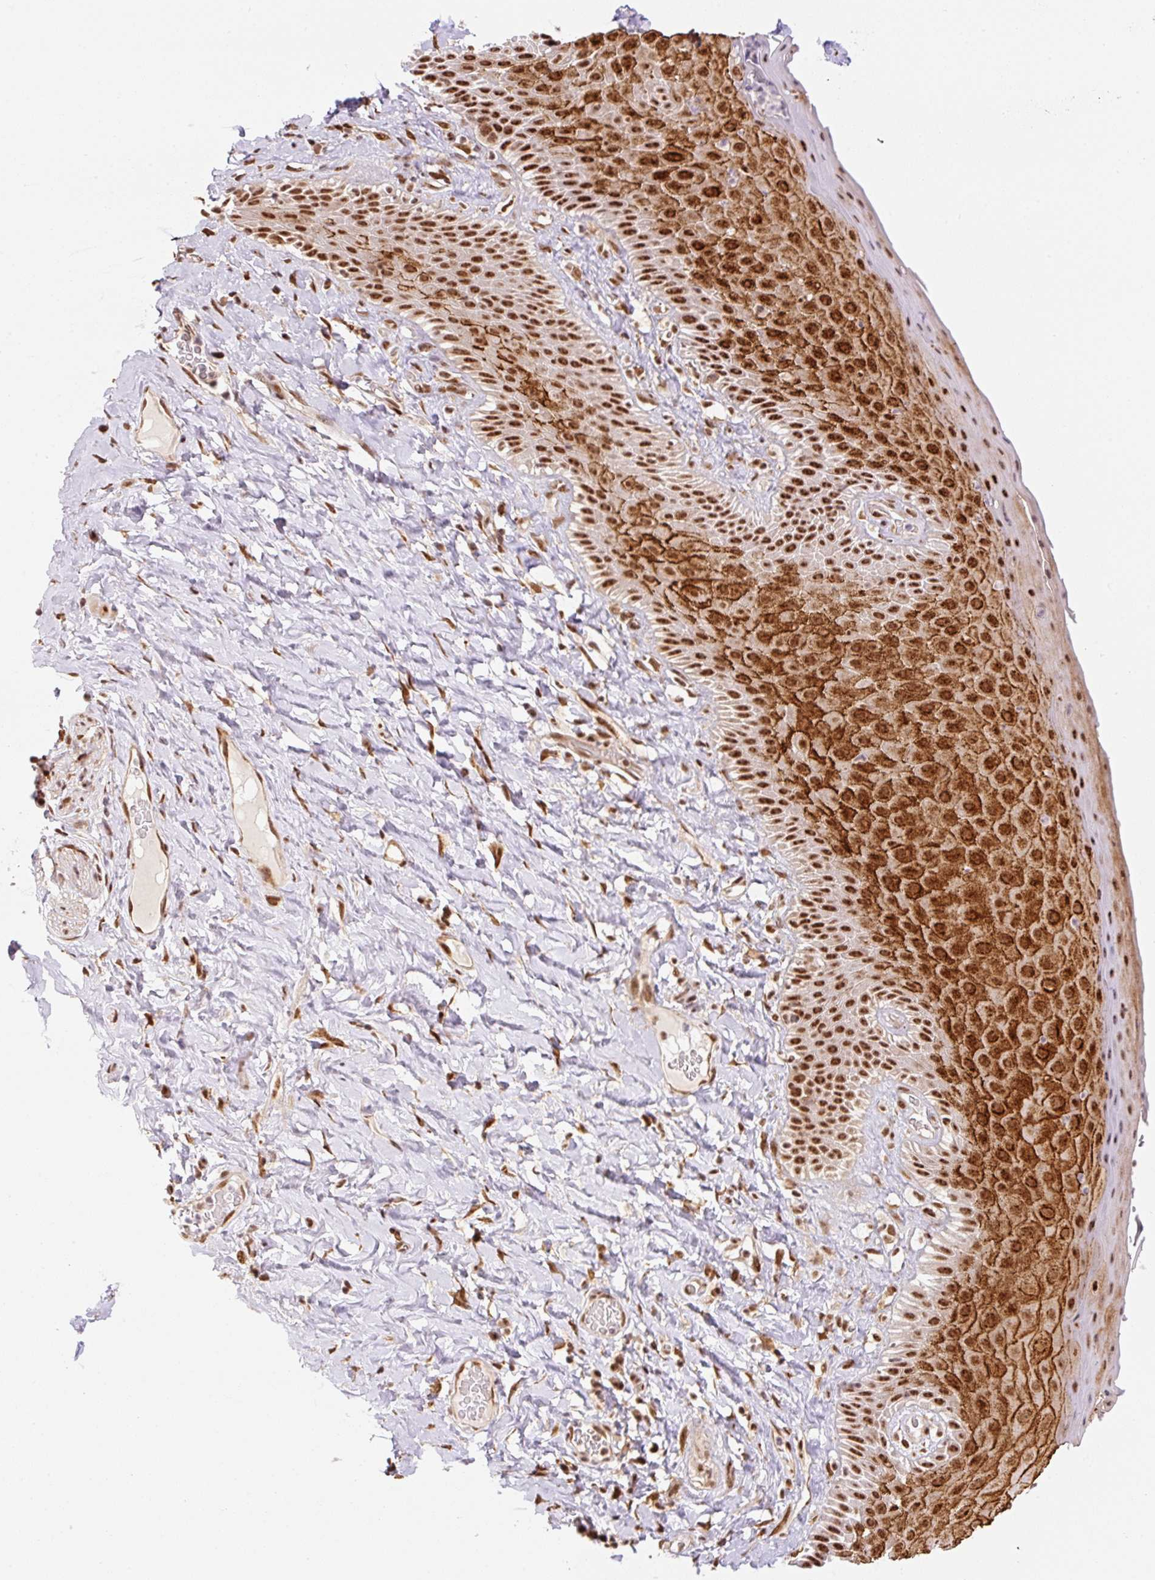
{"staining": {"intensity": "strong", "quantity": ">75%", "location": "cytoplasmic/membranous,nuclear"}, "tissue": "skin", "cell_type": "Epidermal cells", "image_type": "normal", "snomed": [{"axis": "morphology", "description": "Normal tissue, NOS"}, {"axis": "topography", "description": "Anal"}], "caption": "The immunohistochemical stain shows strong cytoplasmic/membranous,nuclear staining in epidermal cells of unremarkable skin. (DAB (3,3'-diaminobenzidine) IHC, brown staining for protein, blue staining for nuclei).", "gene": "INTS8", "patient": {"sex": "male", "age": 78}}